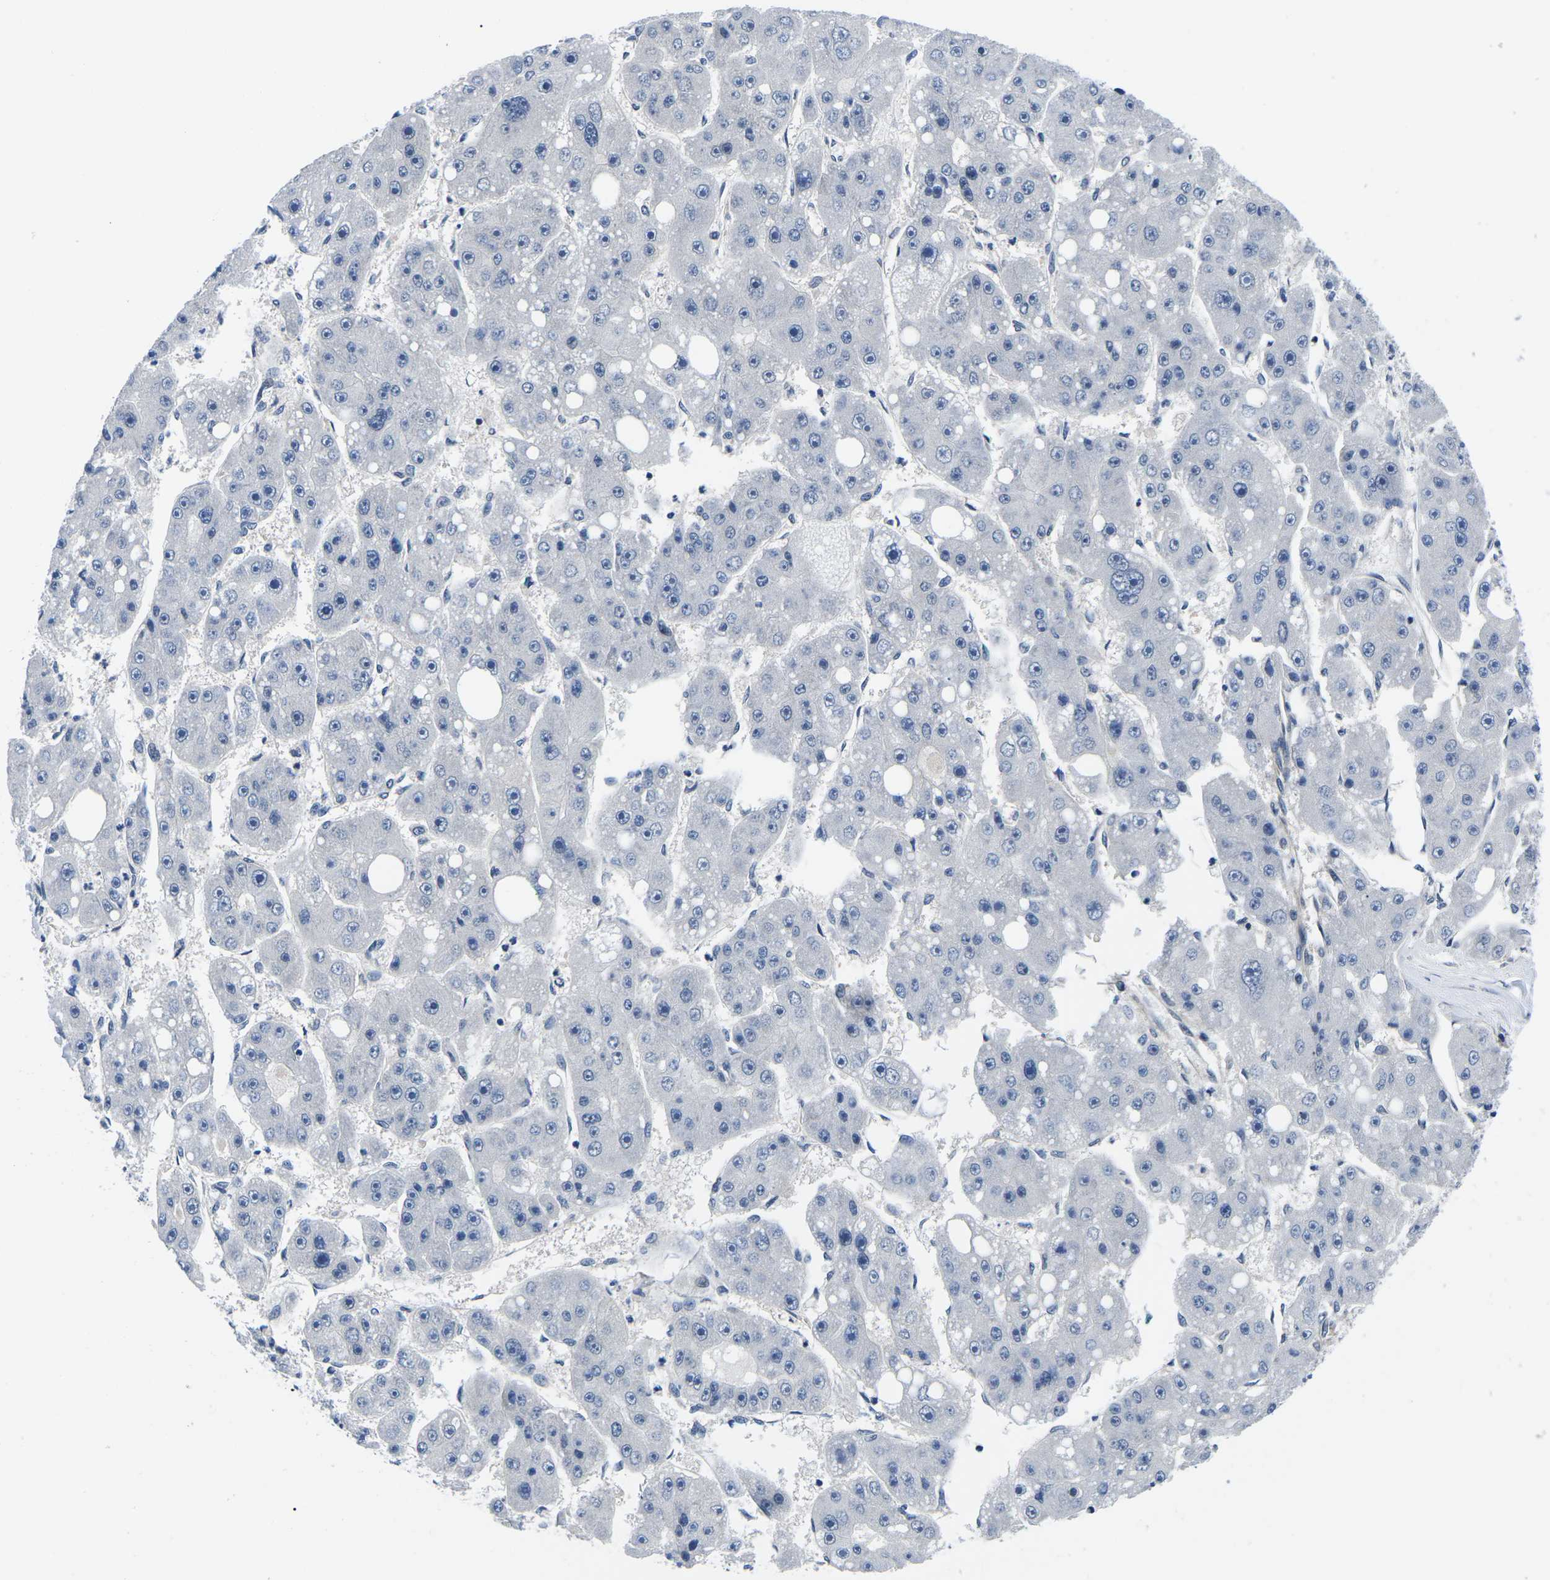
{"staining": {"intensity": "negative", "quantity": "none", "location": "none"}, "tissue": "liver cancer", "cell_type": "Tumor cells", "image_type": "cancer", "snomed": [{"axis": "morphology", "description": "Carcinoma, Hepatocellular, NOS"}, {"axis": "topography", "description": "Liver"}], "caption": "This is an immunohistochemistry image of hepatocellular carcinoma (liver). There is no expression in tumor cells.", "gene": "GSK3B", "patient": {"sex": "female", "age": 61}}